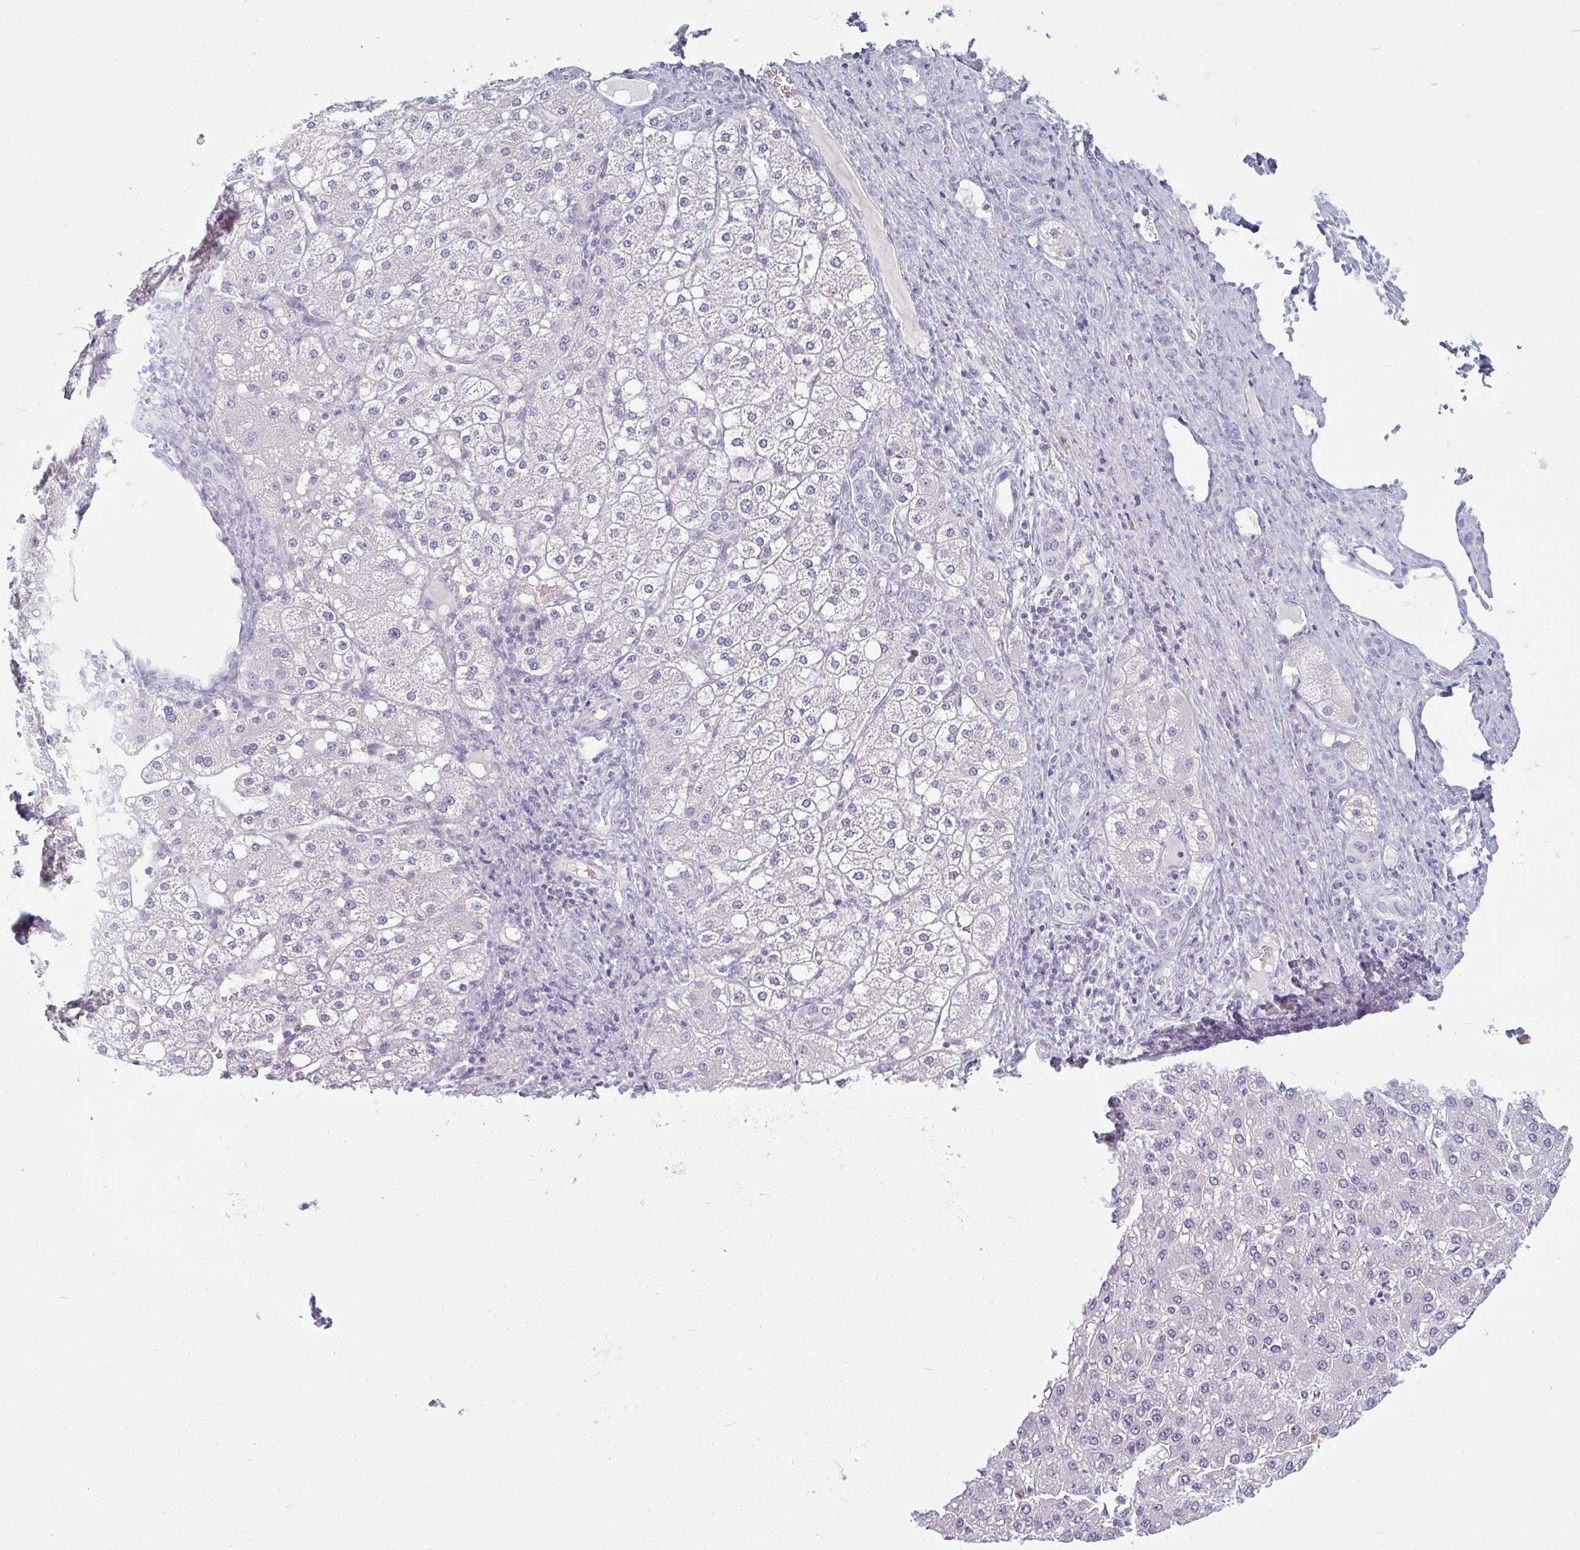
{"staining": {"intensity": "negative", "quantity": "none", "location": "none"}, "tissue": "liver cancer", "cell_type": "Tumor cells", "image_type": "cancer", "snomed": [{"axis": "morphology", "description": "Carcinoma, Hepatocellular, NOS"}, {"axis": "topography", "description": "Liver"}], "caption": "Histopathology image shows no significant protein positivity in tumor cells of liver hepatocellular carcinoma.", "gene": "PPFIA4", "patient": {"sex": "male", "age": 67}}